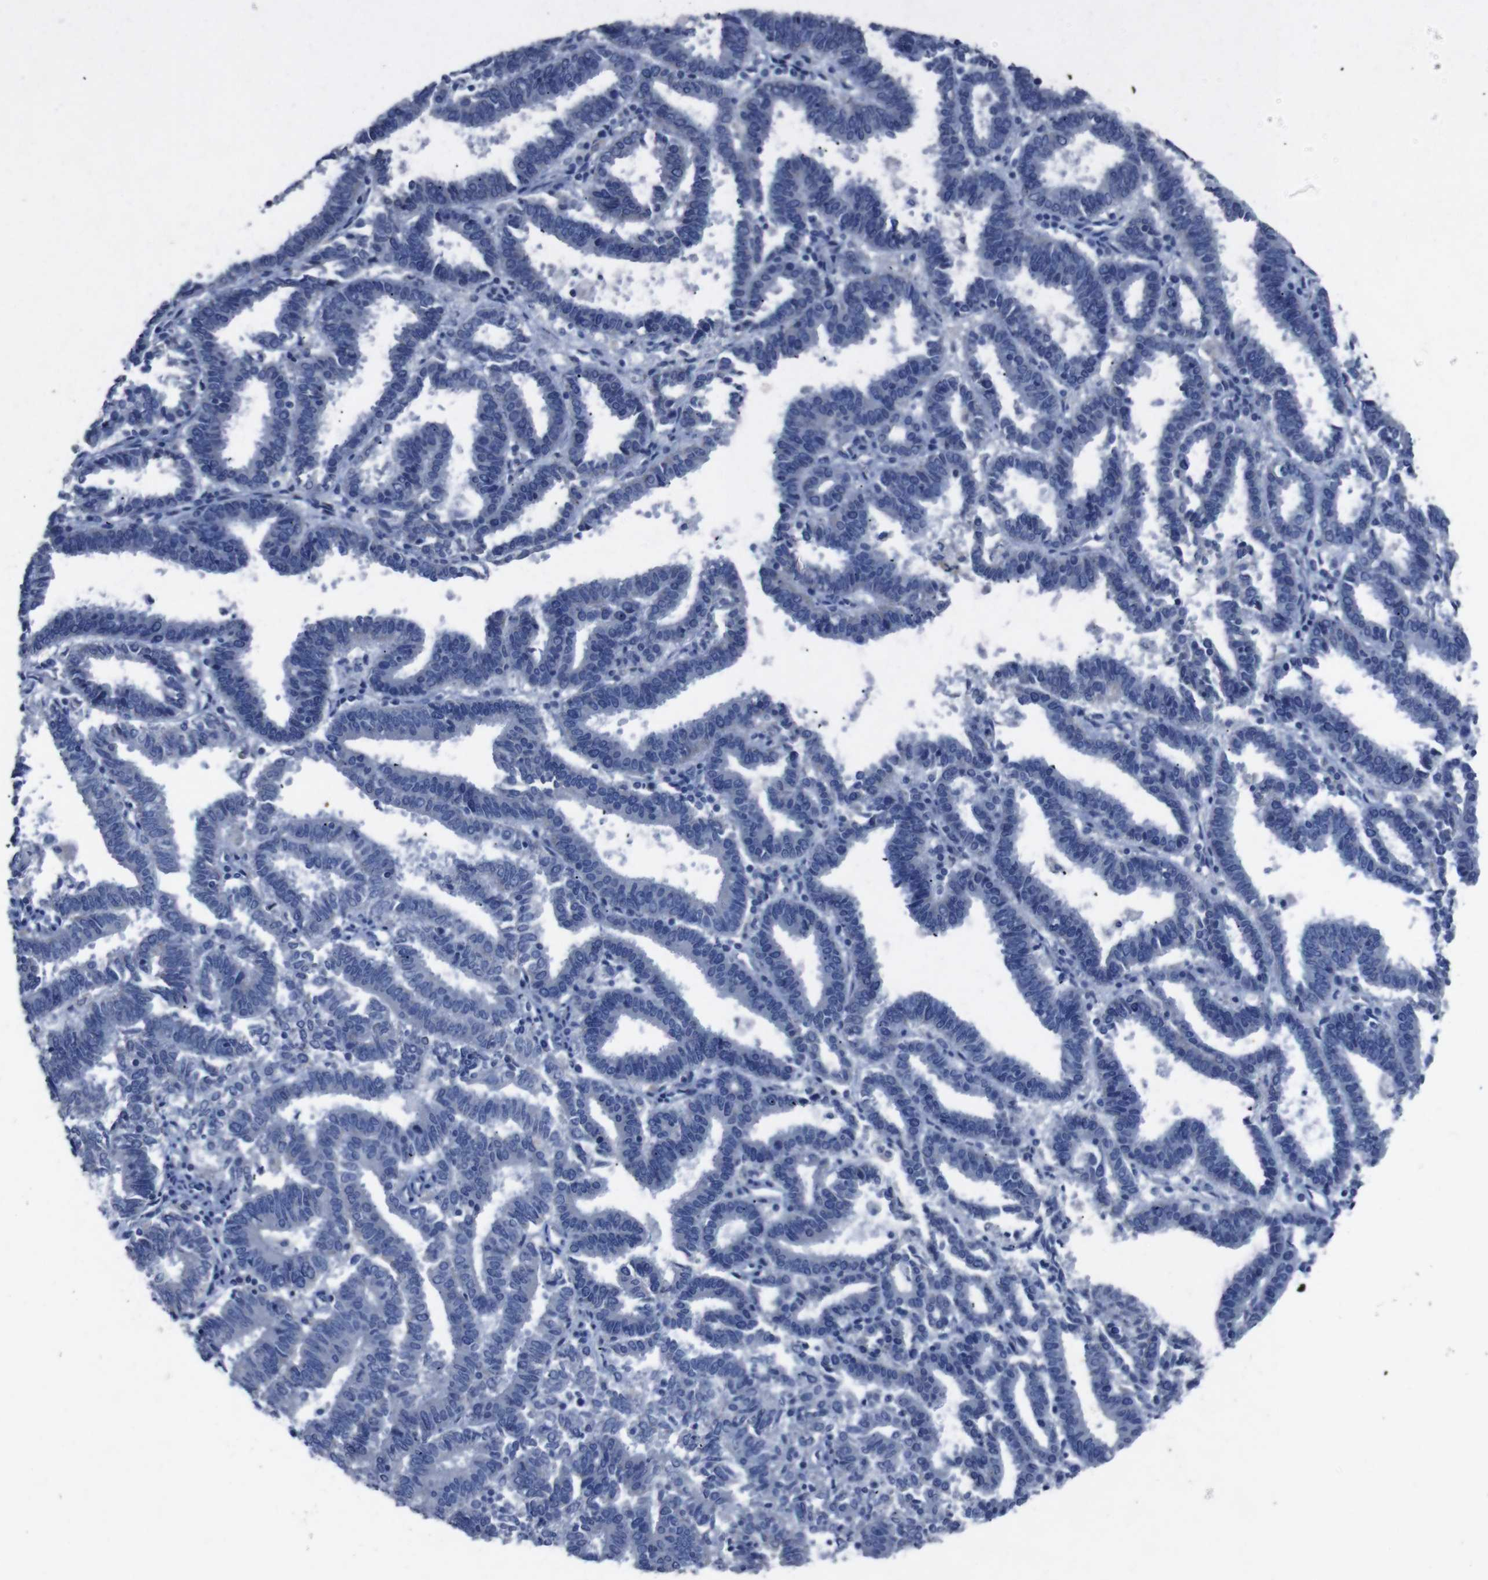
{"staining": {"intensity": "negative", "quantity": "none", "location": "none"}, "tissue": "endometrial cancer", "cell_type": "Tumor cells", "image_type": "cancer", "snomed": [{"axis": "morphology", "description": "Adenocarcinoma, NOS"}, {"axis": "topography", "description": "Uterus"}], "caption": "Immunohistochemistry photomicrograph of neoplastic tissue: endometrial cancer (adenocarcinoma) stained with DAB demonstrates no significant protein expression in tumor cells.", "gene": "GJB2", "patient": {"sex": "female", "age": 83}}